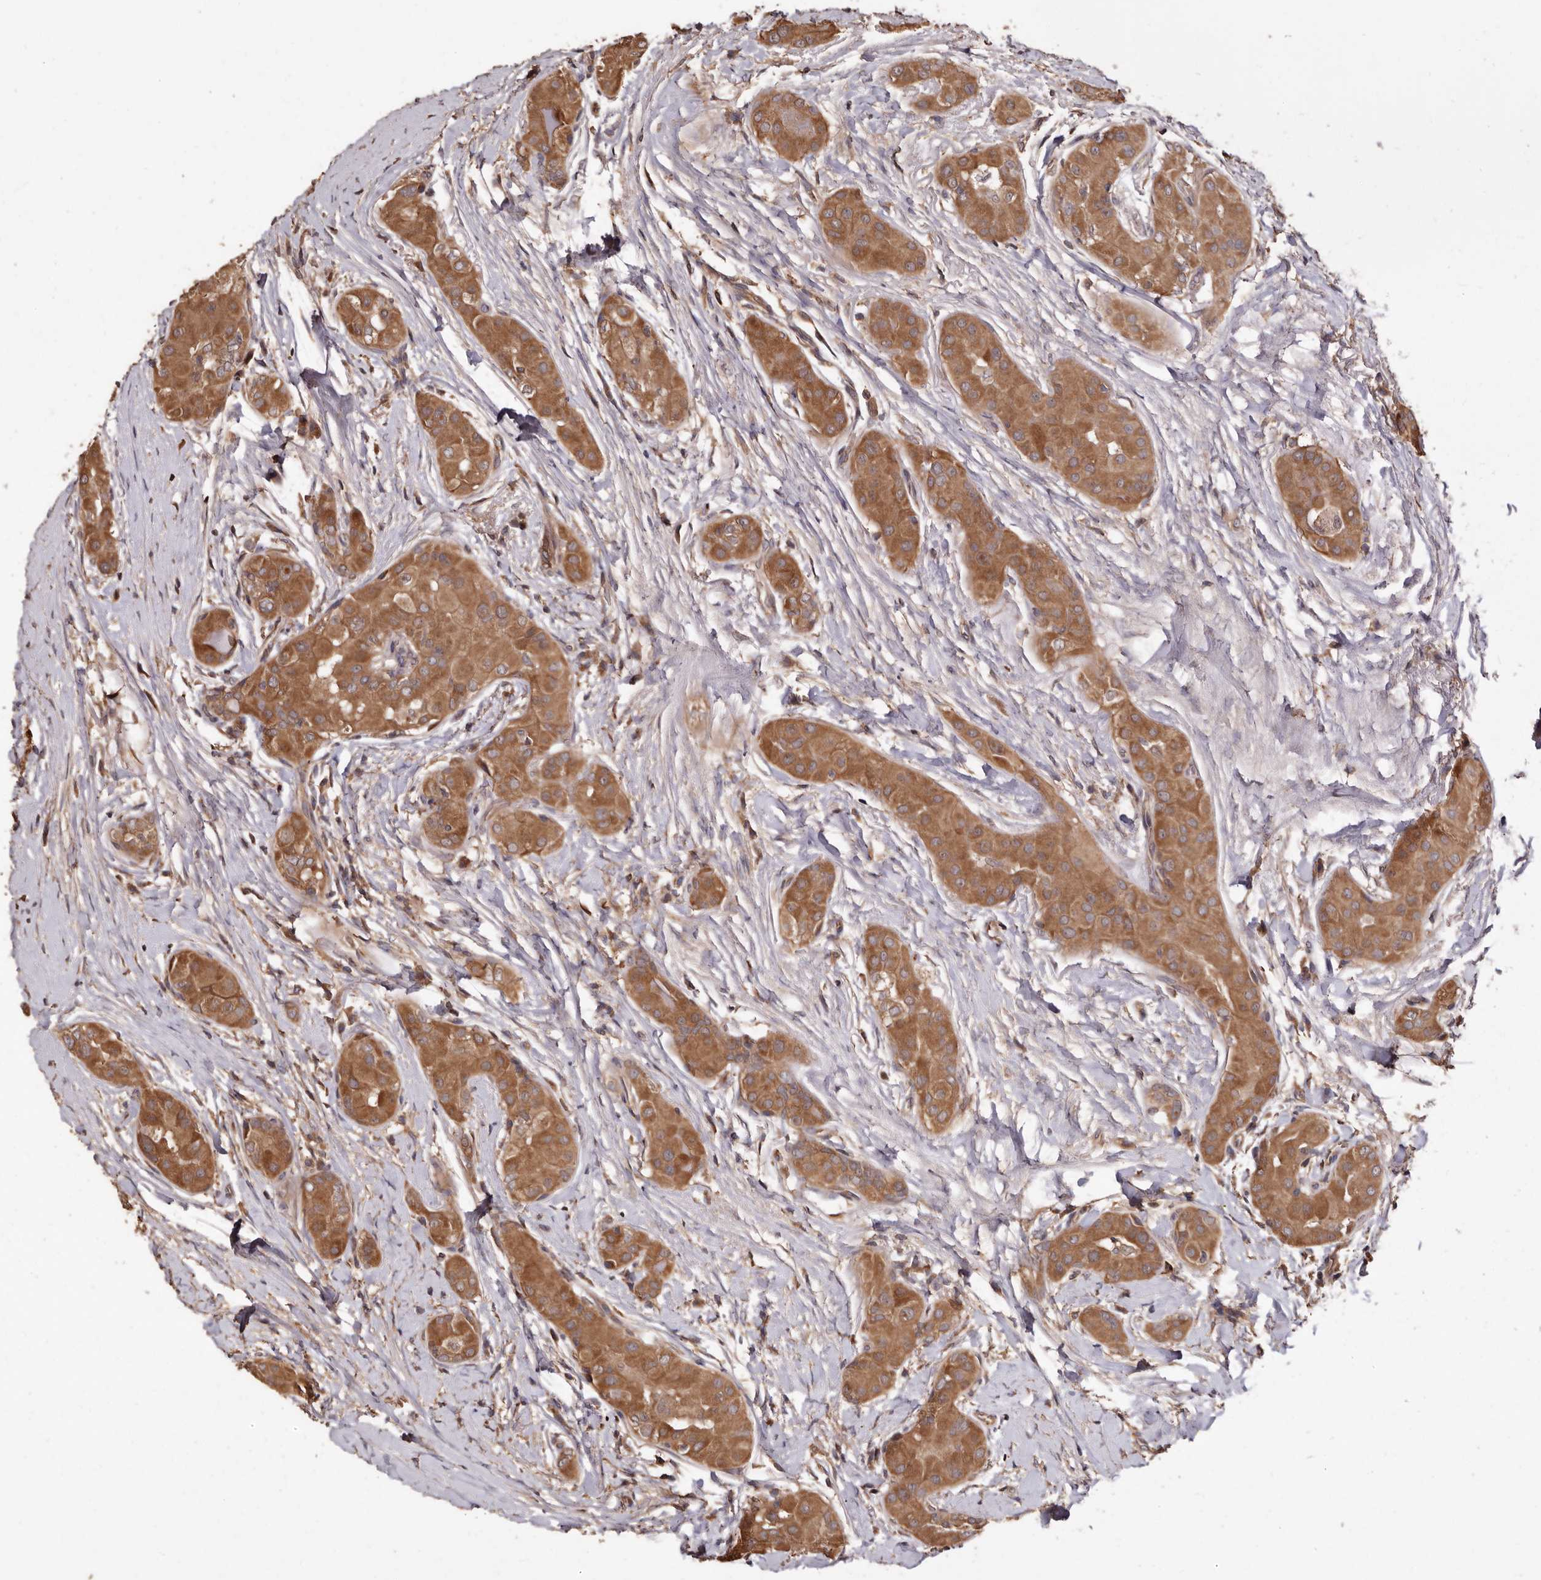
{"staining": {"intensity": "moderate", "quantity": ">75%", "location": "cytoplasmic/membranous"}, "tissue": "thyroid cancer", "cell_type": "Tumor cells", "image_type": "cancer", "snomed": [{"axis": "morphology", "description": "Papillary adenocarcinoma, NOS"}, {"axis": "topography", "description": "Thyroid gland"}], "caption": "High-magnification brightfield microscopy of thyroid papillary adenocarcinoma stained with DAB (brown) and counterstained with hematoxylin (blue). tumor cells exhibit moderate cytoplasmic/membranous expression is identified in about>75% of cells.", "gene": "COQ8B", "patient": {"sex": "male", "age": 33}}